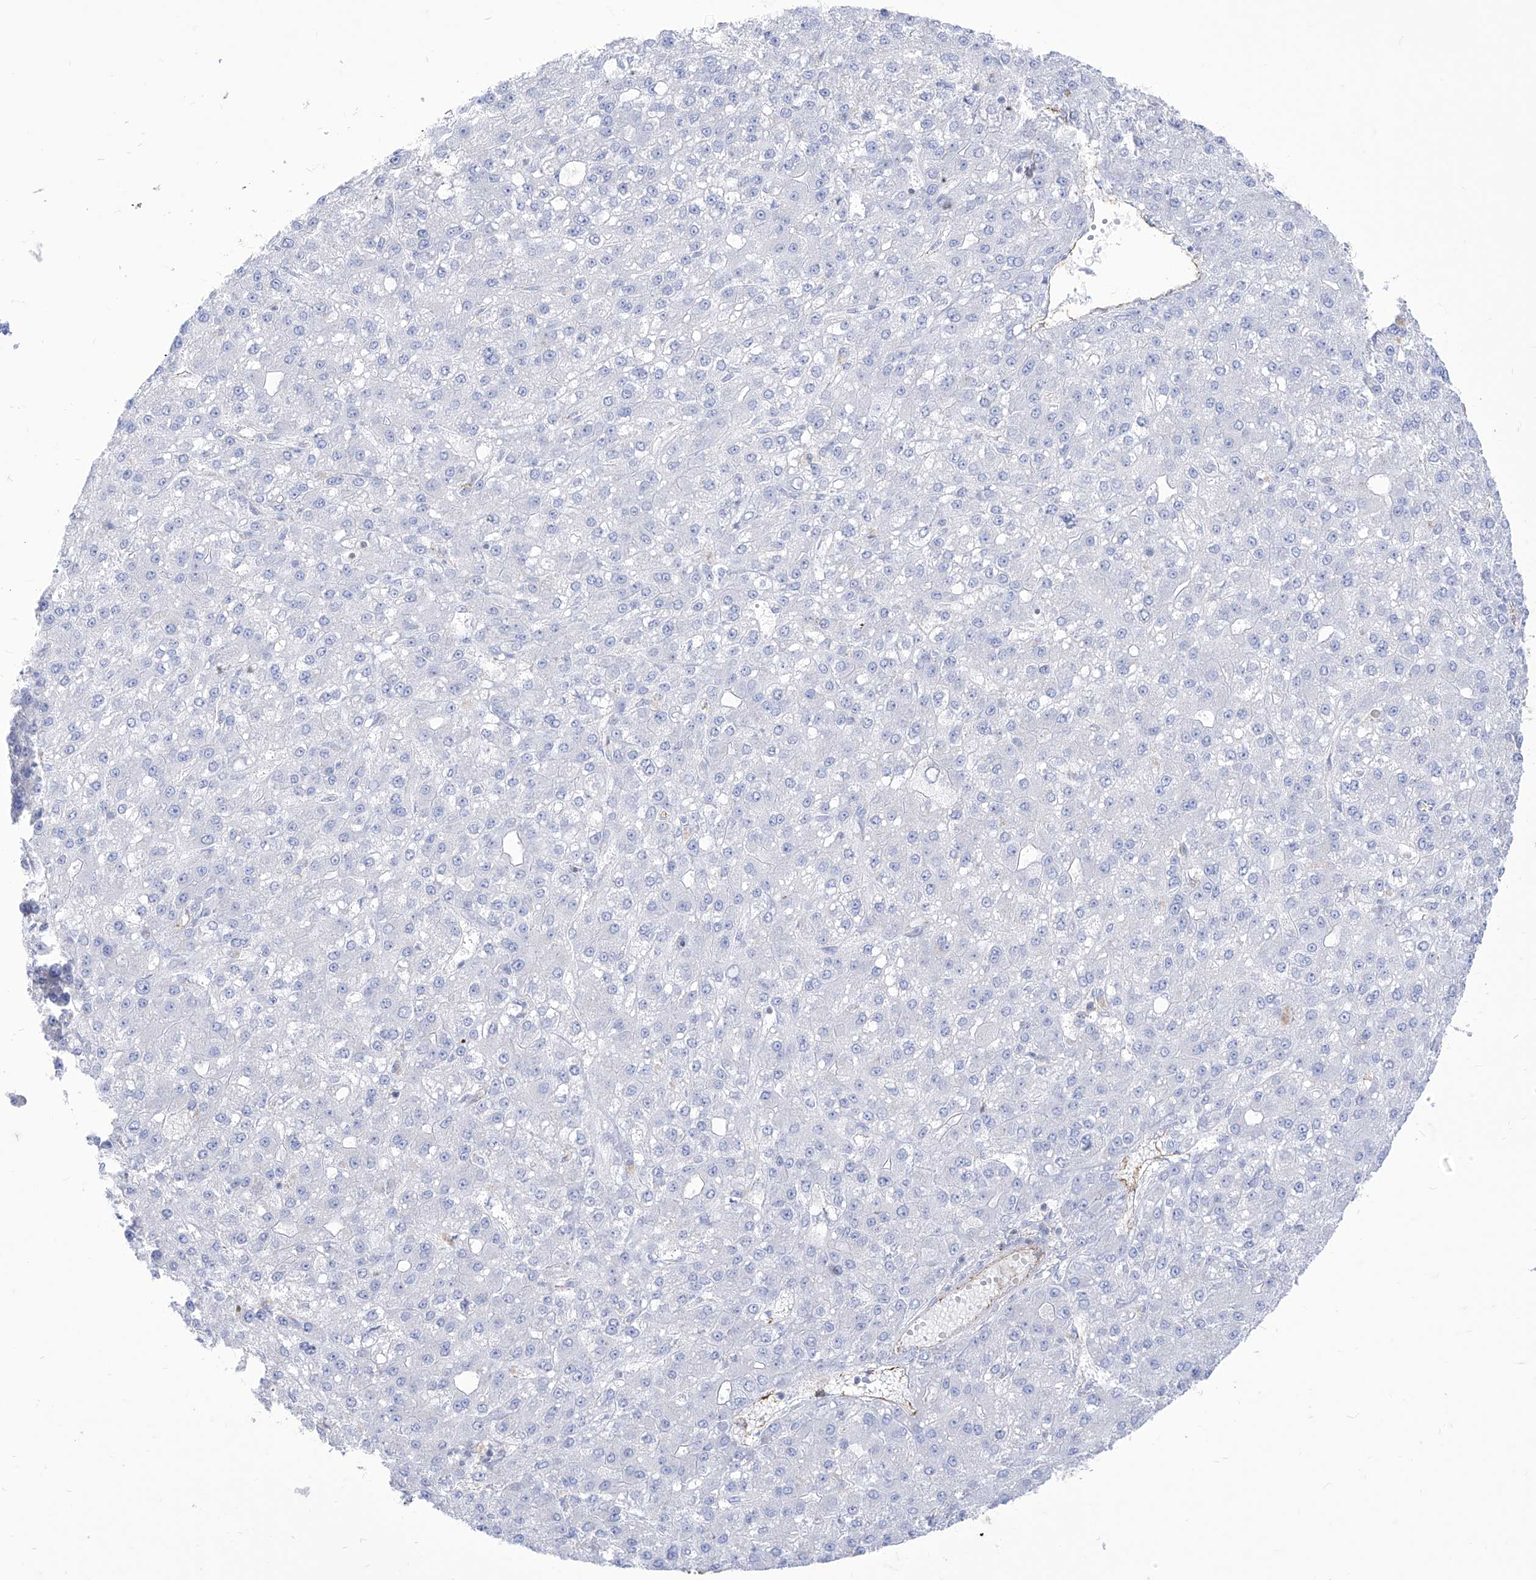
{"staining": {"intensity": "negative", "quantity": "none", "location": "none"}, "tissue": "liver cancer", "cell_type": "Tumor cells", "image_type": "cancer", "snomed": [{"axis": "morphology", "description": "Carcinoma, Hepatocellular, NOS"}, {"axis": "topography", "description": "Liver"}], "caption": "DAB immunohistochemical staining of human hepatocellular carcinoma (liver) reveals no significant positivity in tumor cells.", "gene": "C1orf74", "patient": {"sex": "male", "age": 67}}